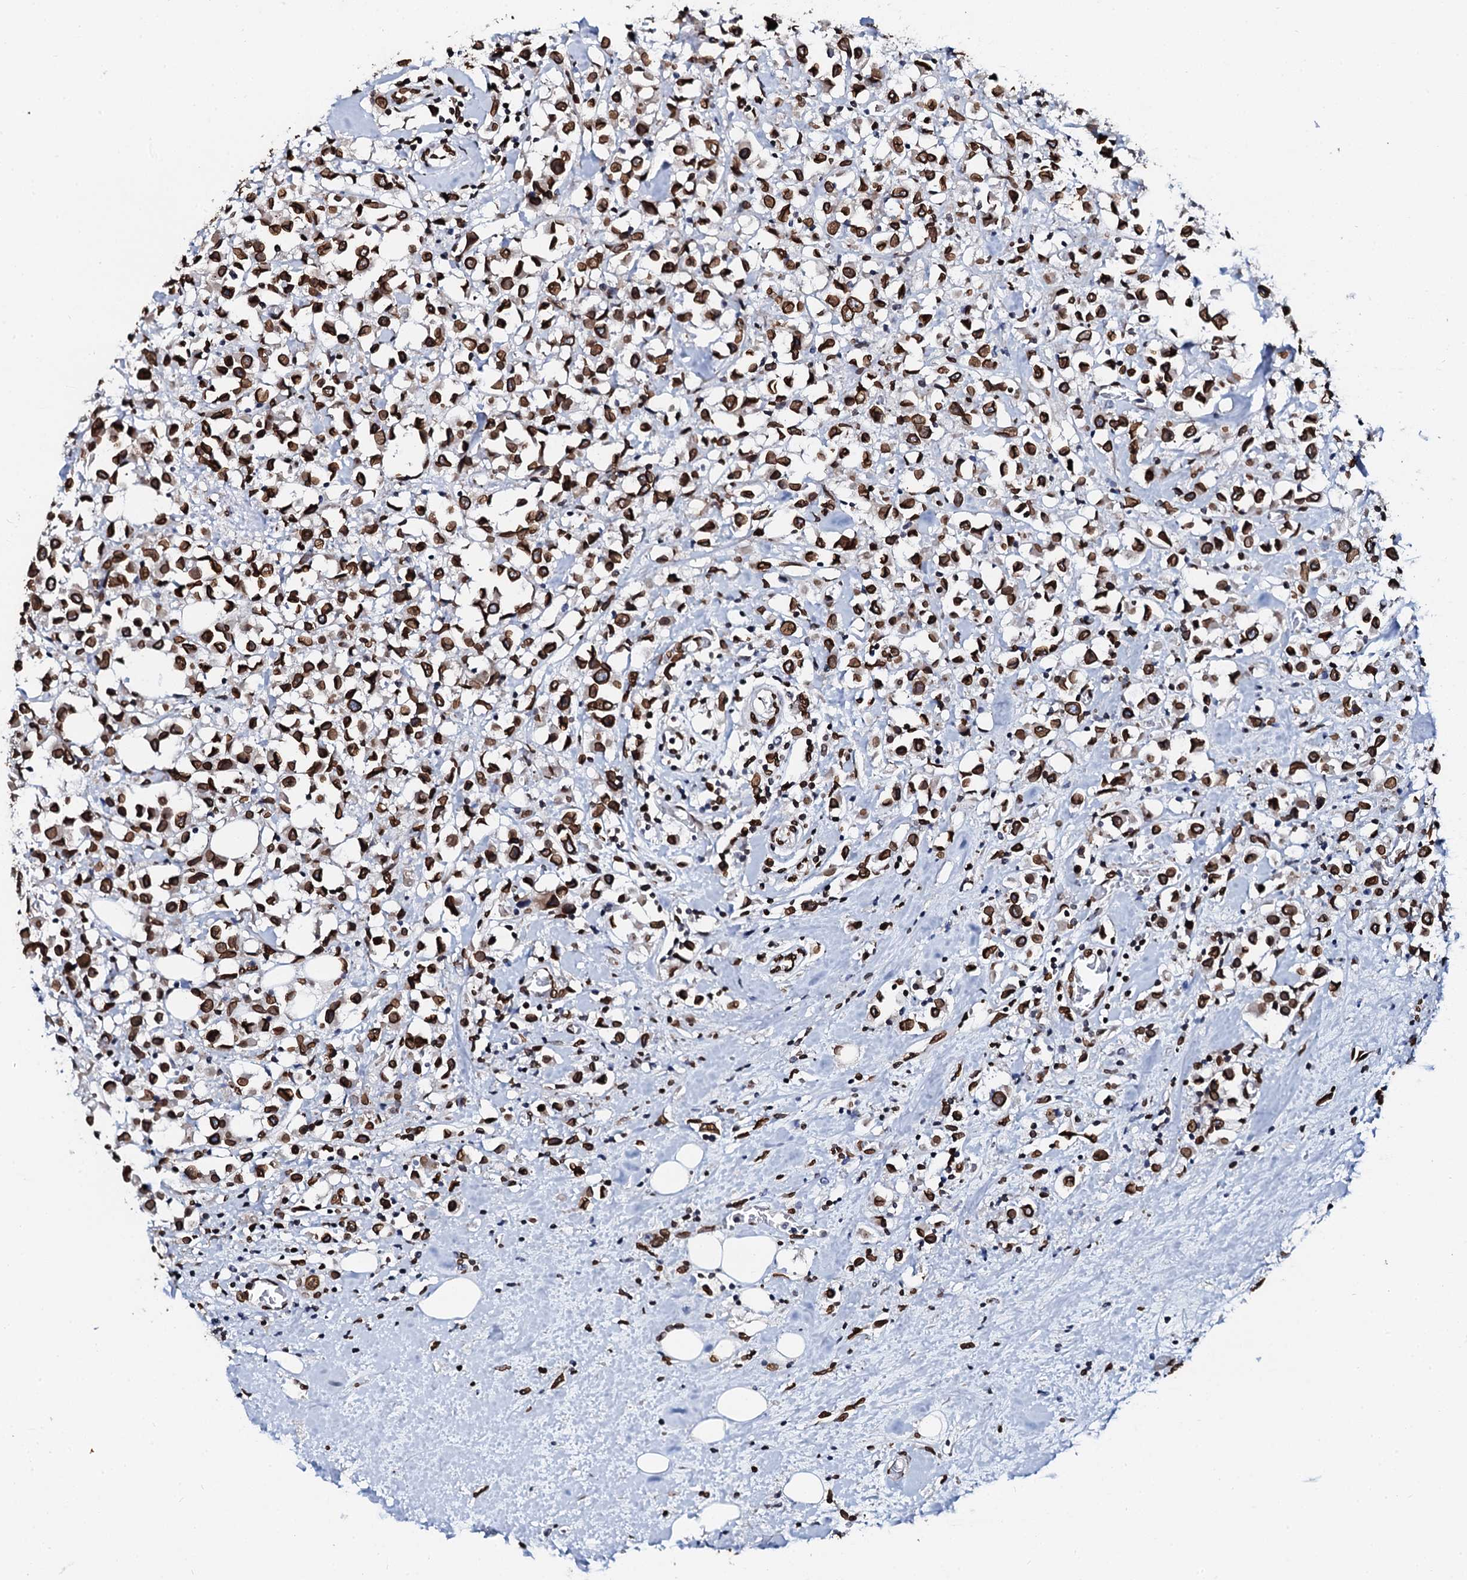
{"staining": {"intensity": "strong", "quantity": ">75%", "location": "cytoplasmic/membranous,nuclear"}, "tissue": "breast cancer", "cell_type": "Tumor cells", "image_type": "cancer", "snomed": [{"axis": "morphology", "description": "Duct carcinoma"}, {"axis": "topography", "description": "Breast"}], "caption": "Breast cancer (infiltrating ductal carcinoma) was stained to show a protein in brown. There is high levels of strong cytoplasmic/membranous and nuclear positivity in approximately >75% of tumor cells.", "gene": "KATNAL2", "patient": {"sex": "female", "age": 61}}